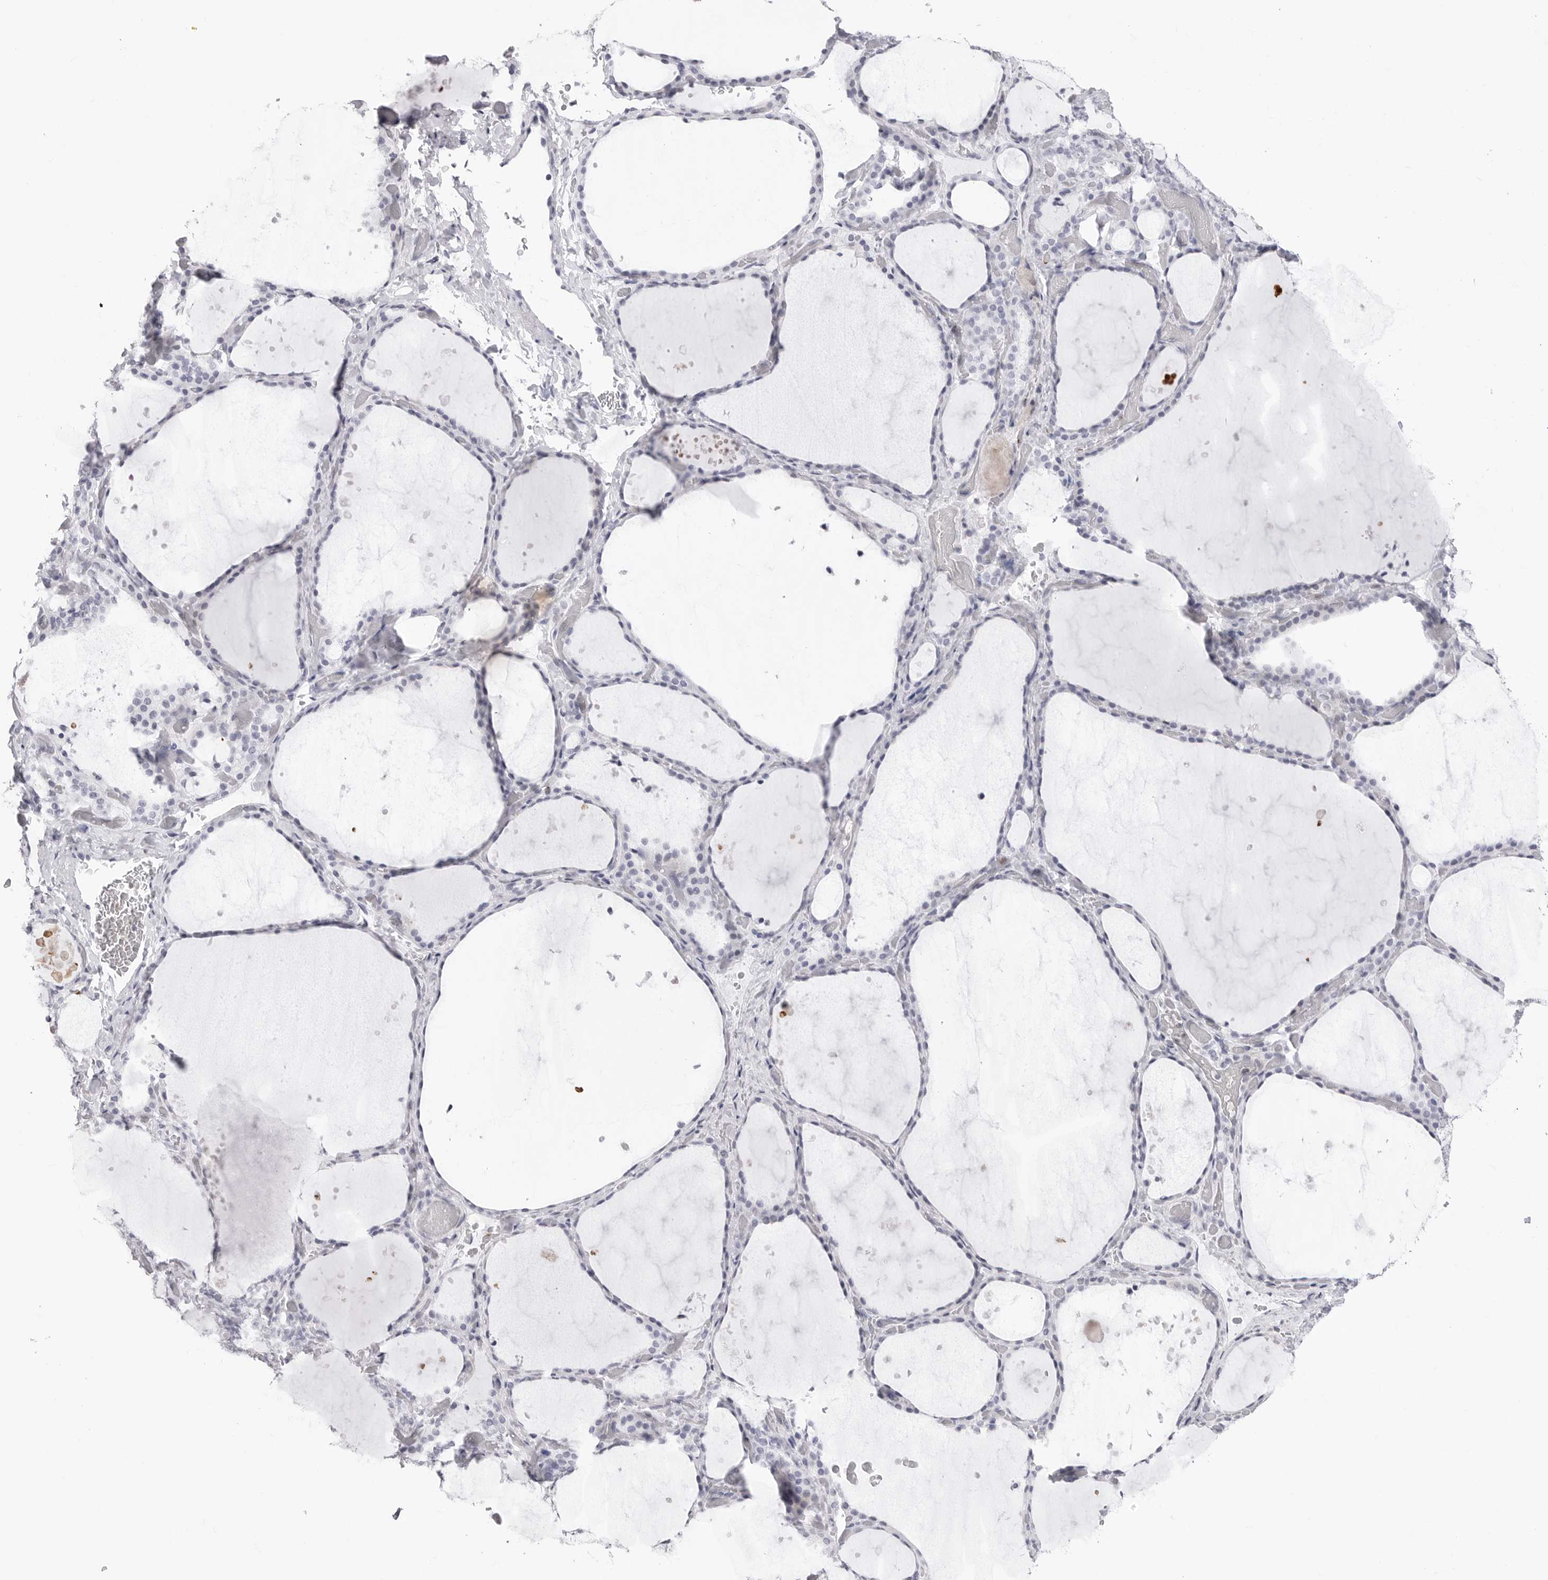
{"staining": {"intensity": "negative", "quantity": "none", "location": "none"}, "tissue": "thyroid gland", "cell_type": "Glandular cells", "image_type": "normal", "snomed": [{"axis": "morphology", "description": "Normal tissue, NOS"}, {"axis": "topography", "description": "Thyroid gland"}], "caption": "IHC histopathology image of normal human thyroid gland stained for a protein (brown), which exhibits no staining in glandular cells.", "gene": "TSSK1B", "patient": {"sex": "female", "age": 44}}